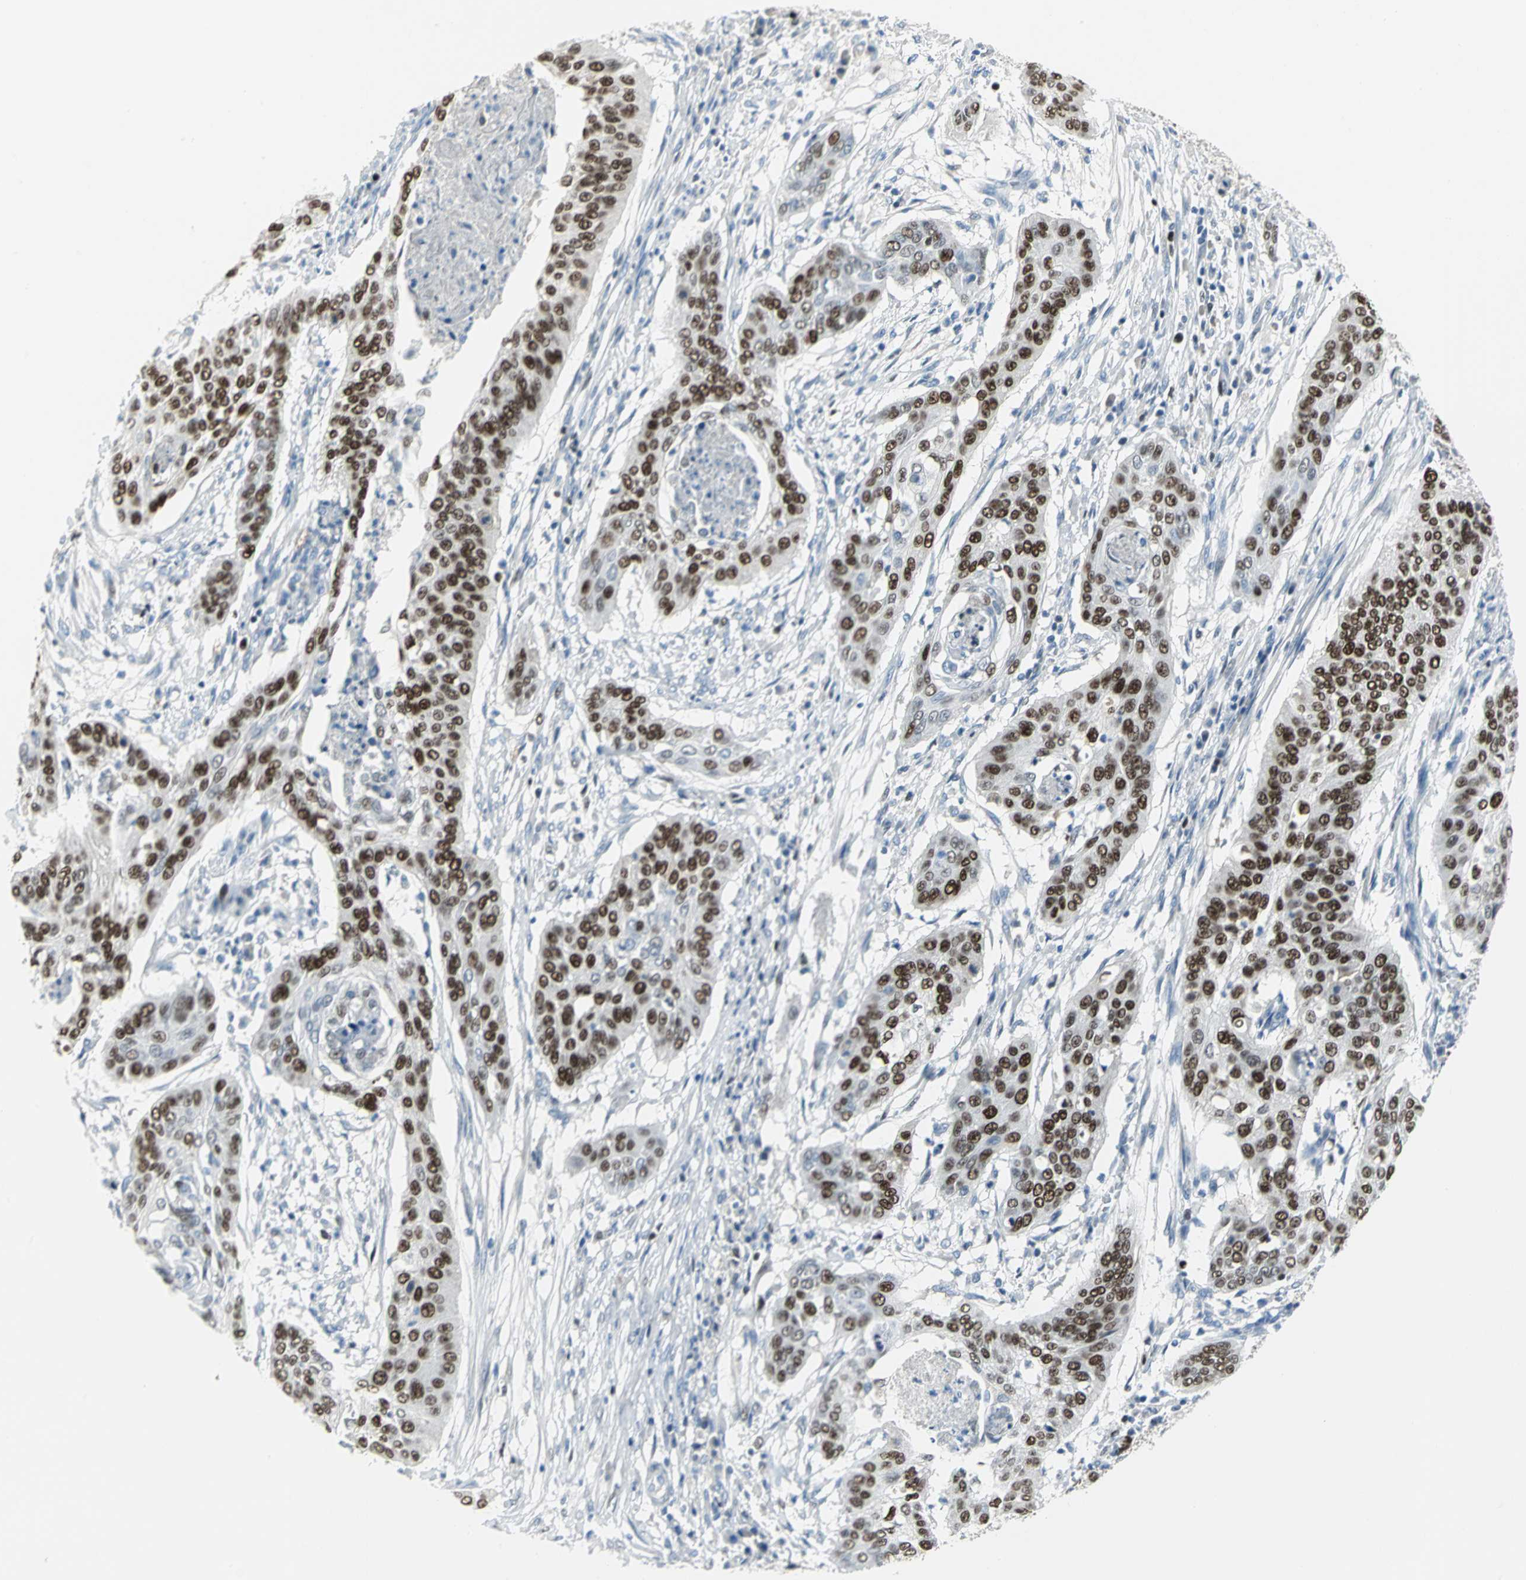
{"staining": {"intensity": "strong", "quantity": ">75%", "location": "nuclear"}, "tissue": "cervical cancer", "cell_type": "Tumor cells", "image_type": "cancer", "snomed": [{"axis": "morphology", "description": "Squamous cell carcinoma, NOS"}, {"axis": "topography", "description": "Cervix"}], "caption": "The immunohistochemical stain labels strong nuclear positivity in tumor cells of squamous cell carcinoma (cervical) tissue.", "gene": "MCM4", "patient": {"sex": "female", "age": 39}}